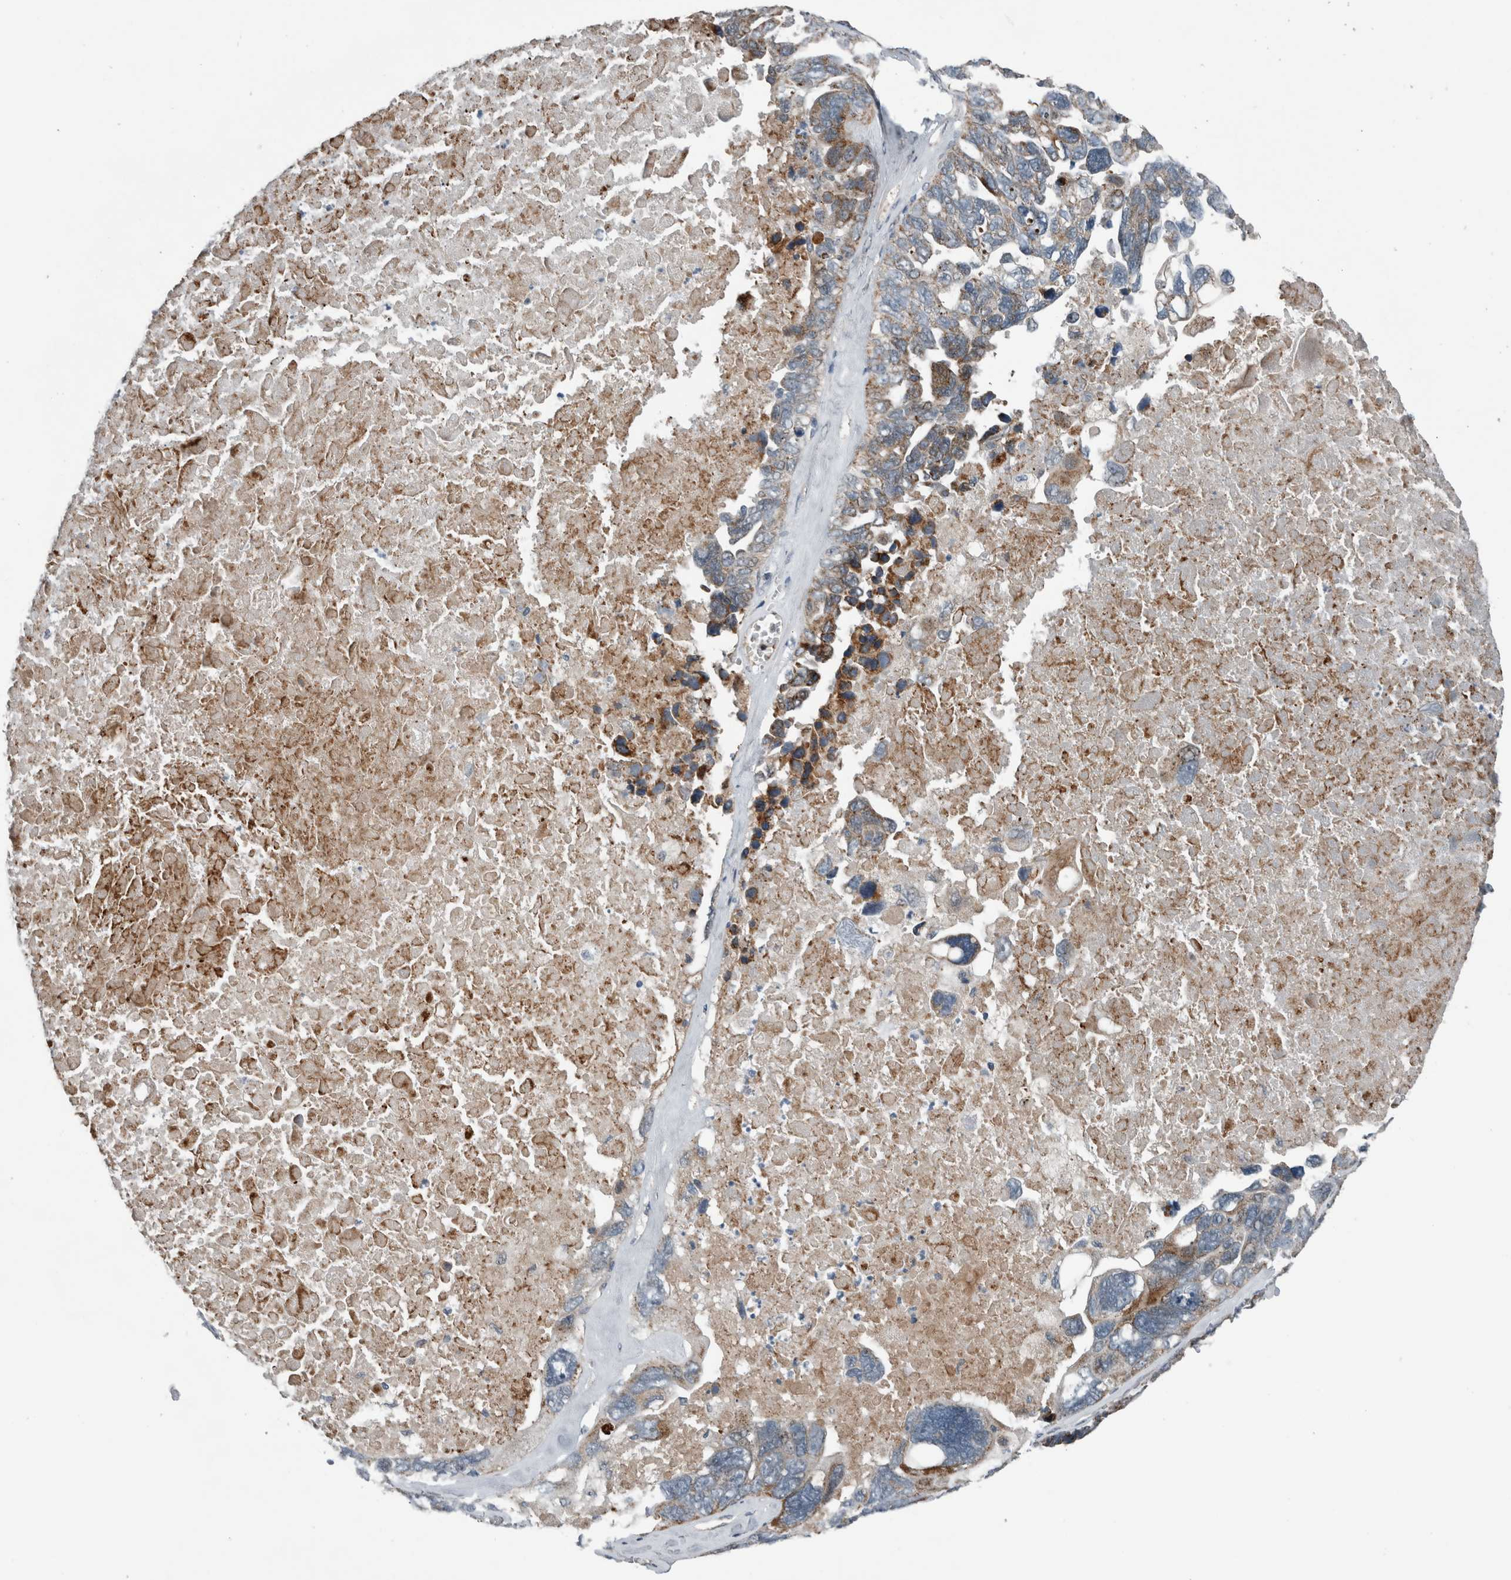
{"staining": {"intensity": "moderate", "quantity": "<25%", "location": "cytoplasmic/membranous"}, "tissue": "ovarian cancer", "cell_type": "Tumor cells", "image_type": "cancer", "snomed": [{"axis": "morphology", "description": "Cystadenocarcinoma, serous, NOS"}, {"axis": "topography", "description": "Ovary"}], "caption": "Approximately <25% of tumor cells in human ovarian cancer (serous cystadenocarcinoma) show moderate cytoplasmic/membranous protein staining as visualized by brown immunohistochemical staining.", "gene": "GBA2", "patient": {"sex": "female", "age": 79}}